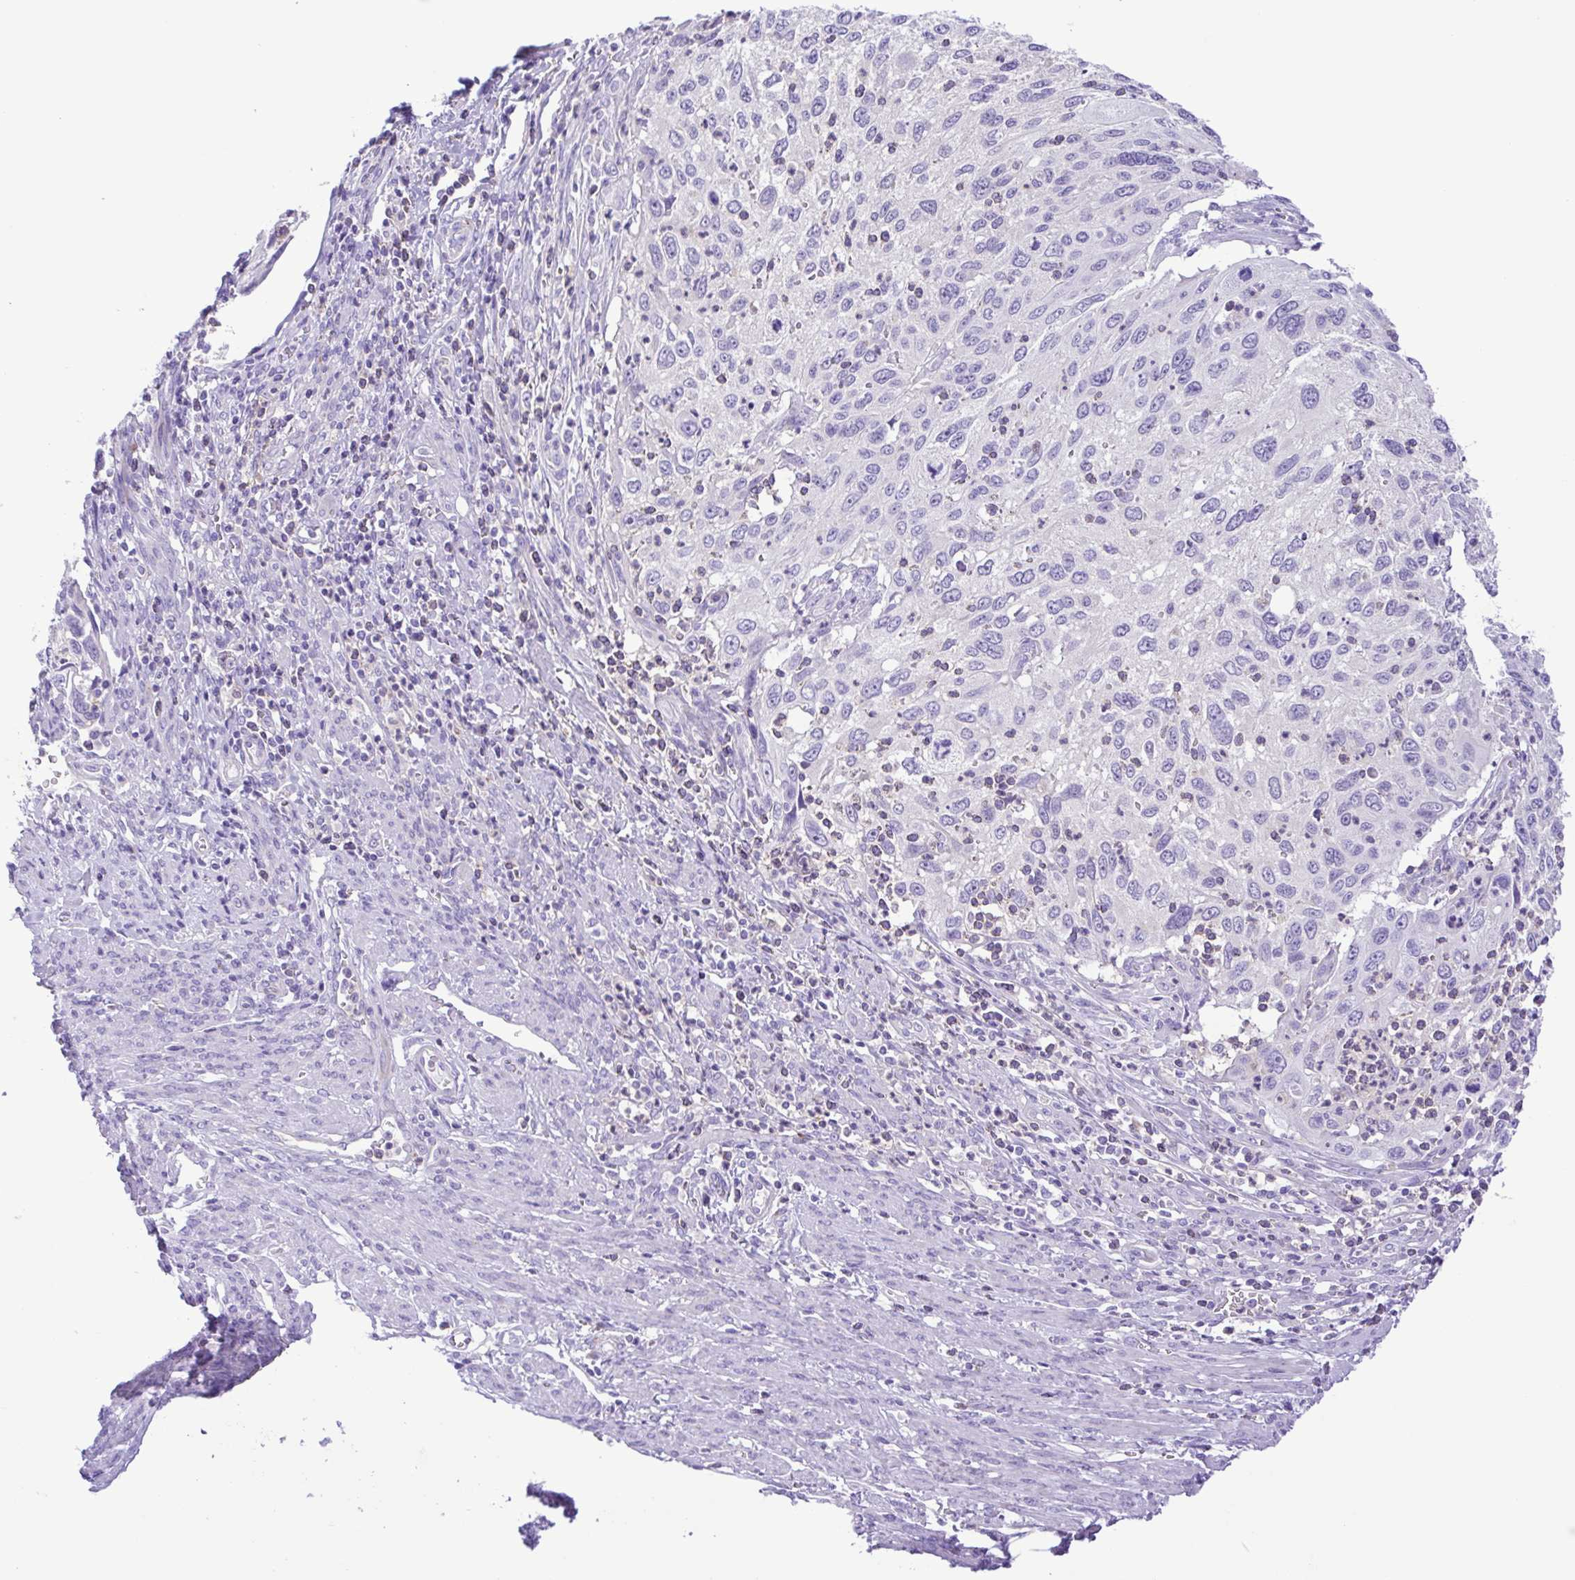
{"staining": {"intensity": "negative", "quantity": "none", "location": "none"}, "tissue": "cervical cancer", "cell_type": "Tumor cells", "image_type": "cancer", "snomed": [{"axis": "morphology", "description": "Squamous cell carcinoma, NOS"}, {"axis": "topography", "description": "Cervix"}], "caption": "This is an immunohistochemistry (IHC) micrograph of cervical cancer. There is no staining in tumor cells.", "gene": "SYT1", "patient": {"sex": "female", "age": 70}}